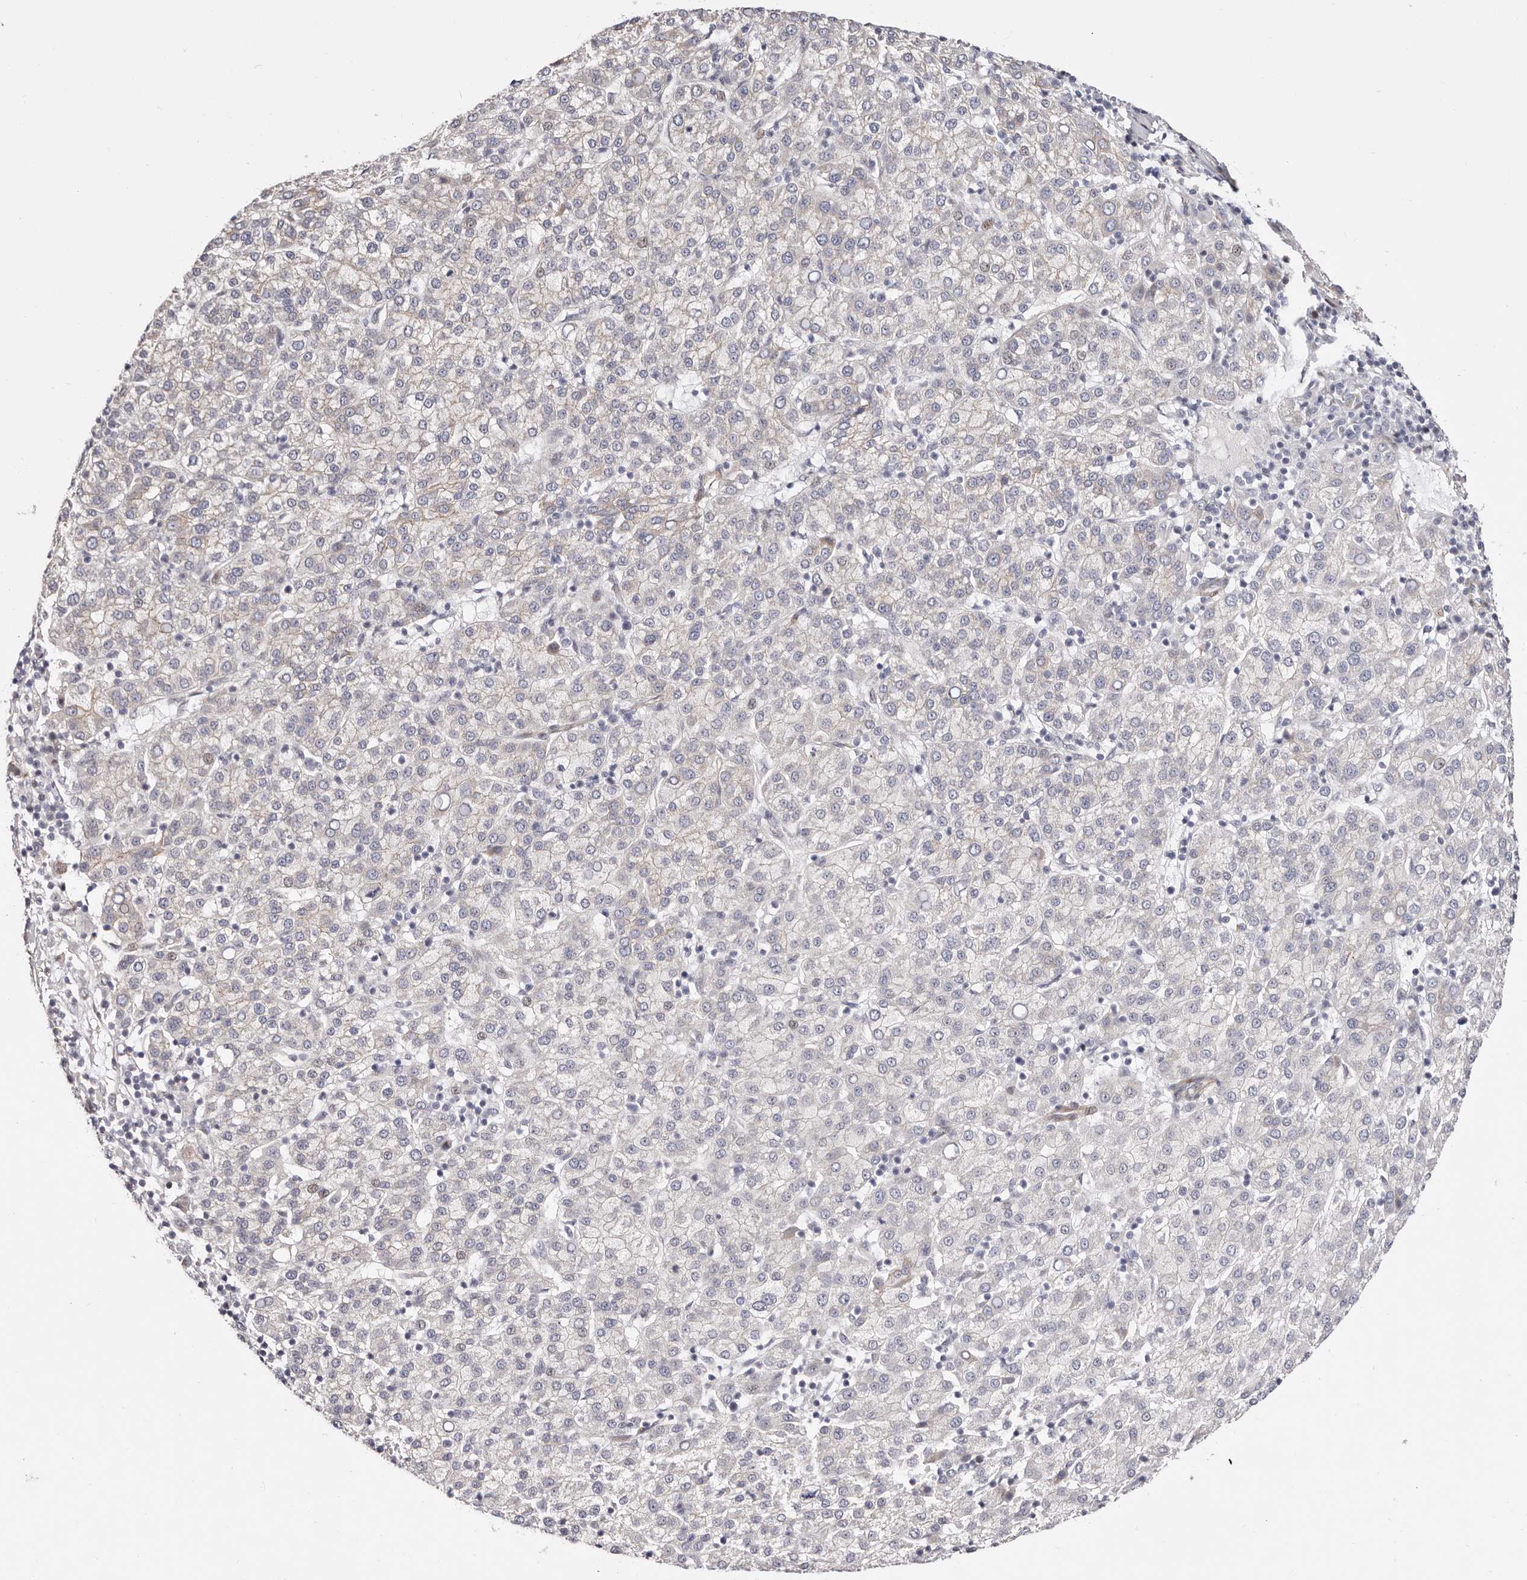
{"staining": {"intensity": "weak", "quantity": "<25%", "location": "cytoplasmic/membranous,nuclear"}, "tissue": "liver cancer", "cell_type": "Tumor cells", "image_type": "cancer", "snomed": [{"axis": "morphology", "description": "Carcinoma, Hepatocellular, NOS"}, {"axis": "topography", "description": "Liver"}], "caption": "The histopathology image displays no staining of tumor cells in liver cancer (hepatocellular carcinoma).", "gene": "EPHX3", "patient": {"sex": "female", "age": 58}}